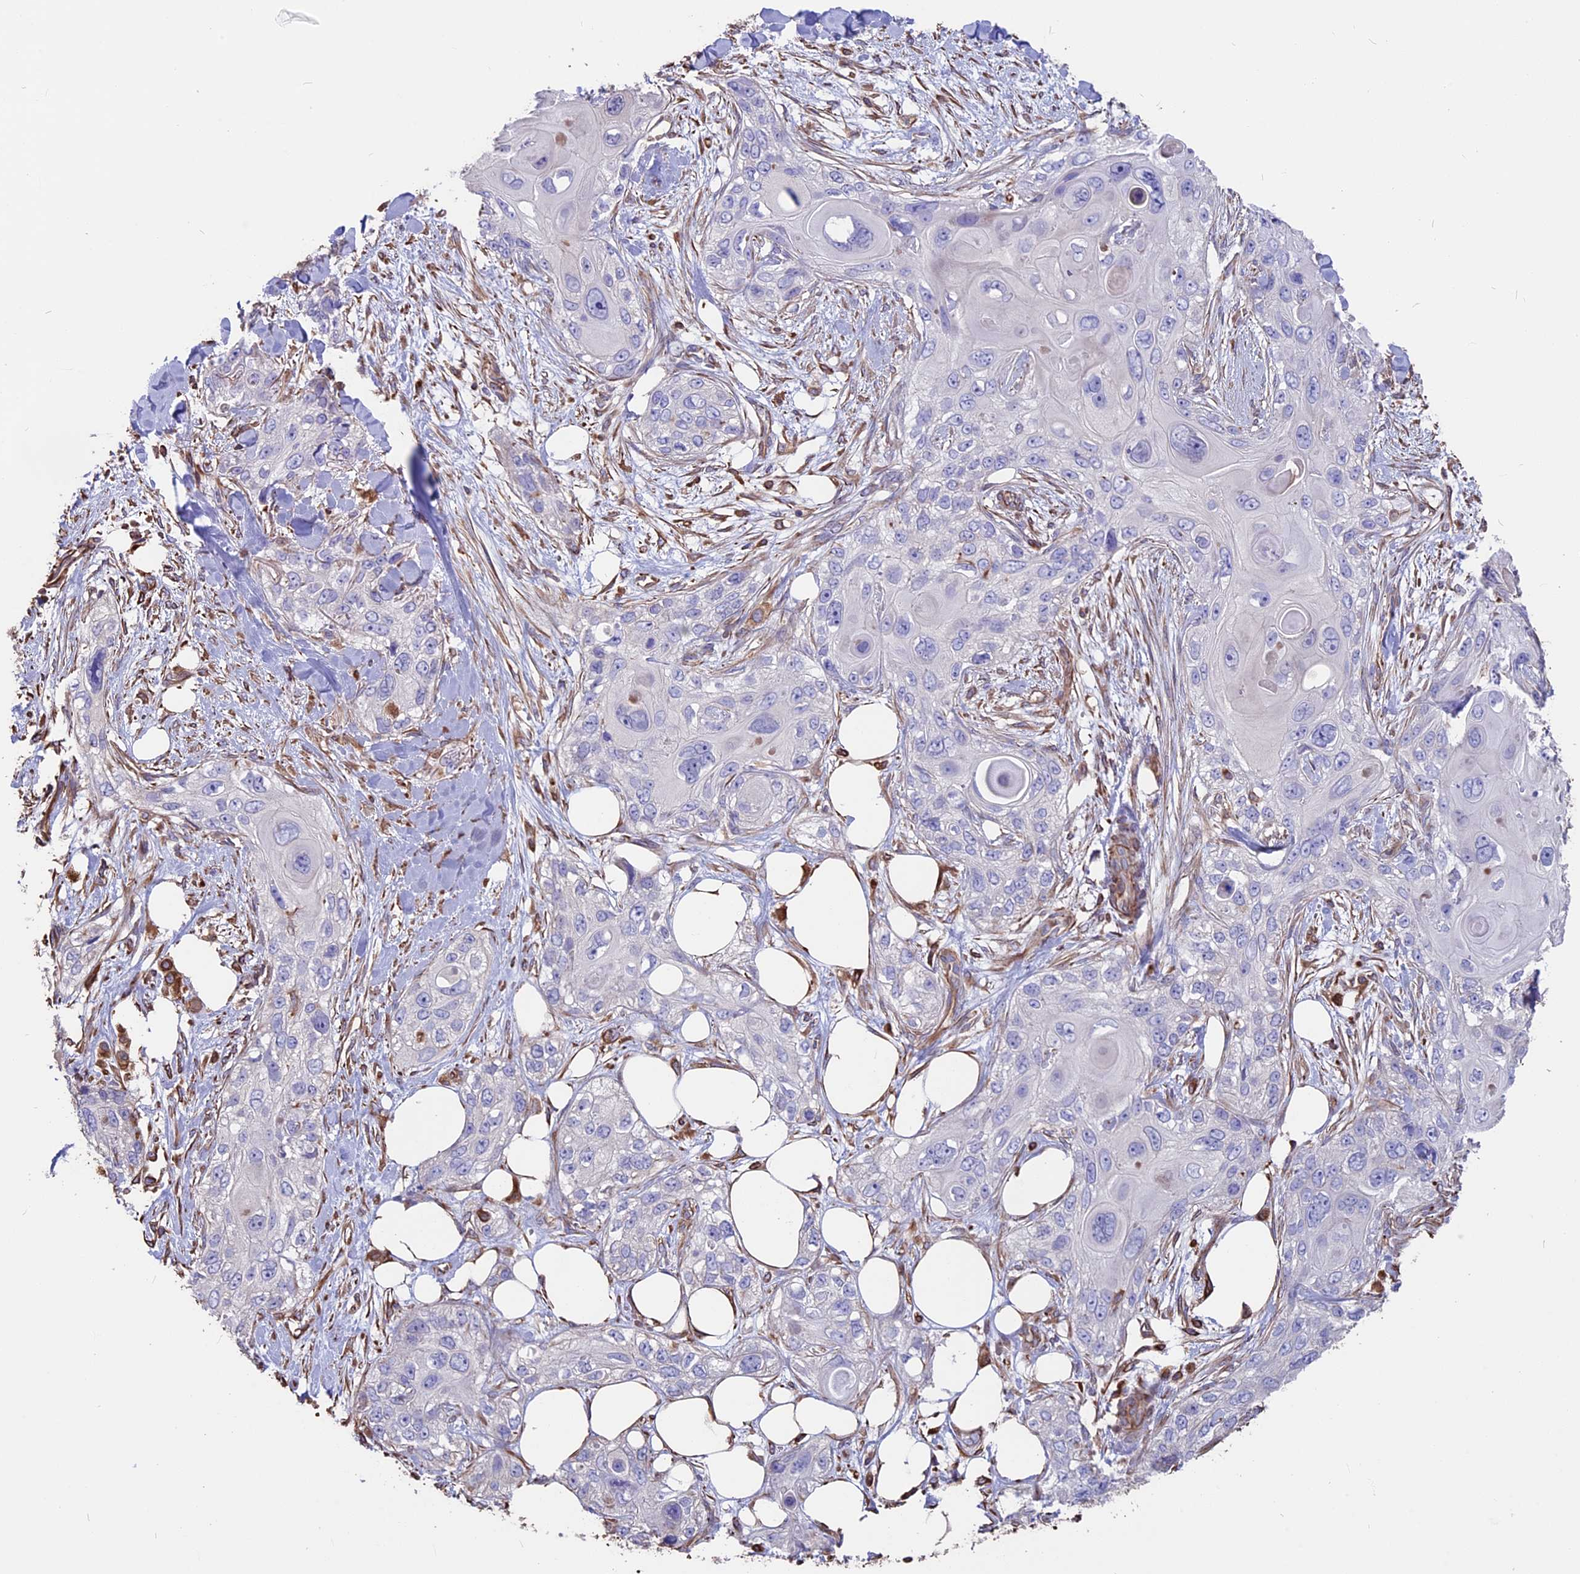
{"staining": {"intensity": "negative", "quantity": "none", "location": "none"}, "tissue": "skin cancer", "cell_type": "Tumor cells", "image_type": "cancer", "snomed": [{"axis": "morphology", "description": "Normal tissue, NOS"}, {"axis": "morphology", "description": "Squamous cell carcinoma, NOS"}, {"axis": "topography", "description": "Skin"}], "caption": "Skin cancer was stained to show a protein in brown. There is no significant expression in tumor cells. The staining was performed using DAB (3,3'-diaminobenzidine) to visualize the protein expression in brown, while the nuclei were stained in blue with hematoxylin (Magnification: 20x).", "gene": "SEH1L", "patient": {"sex": "male", "age": 72}}